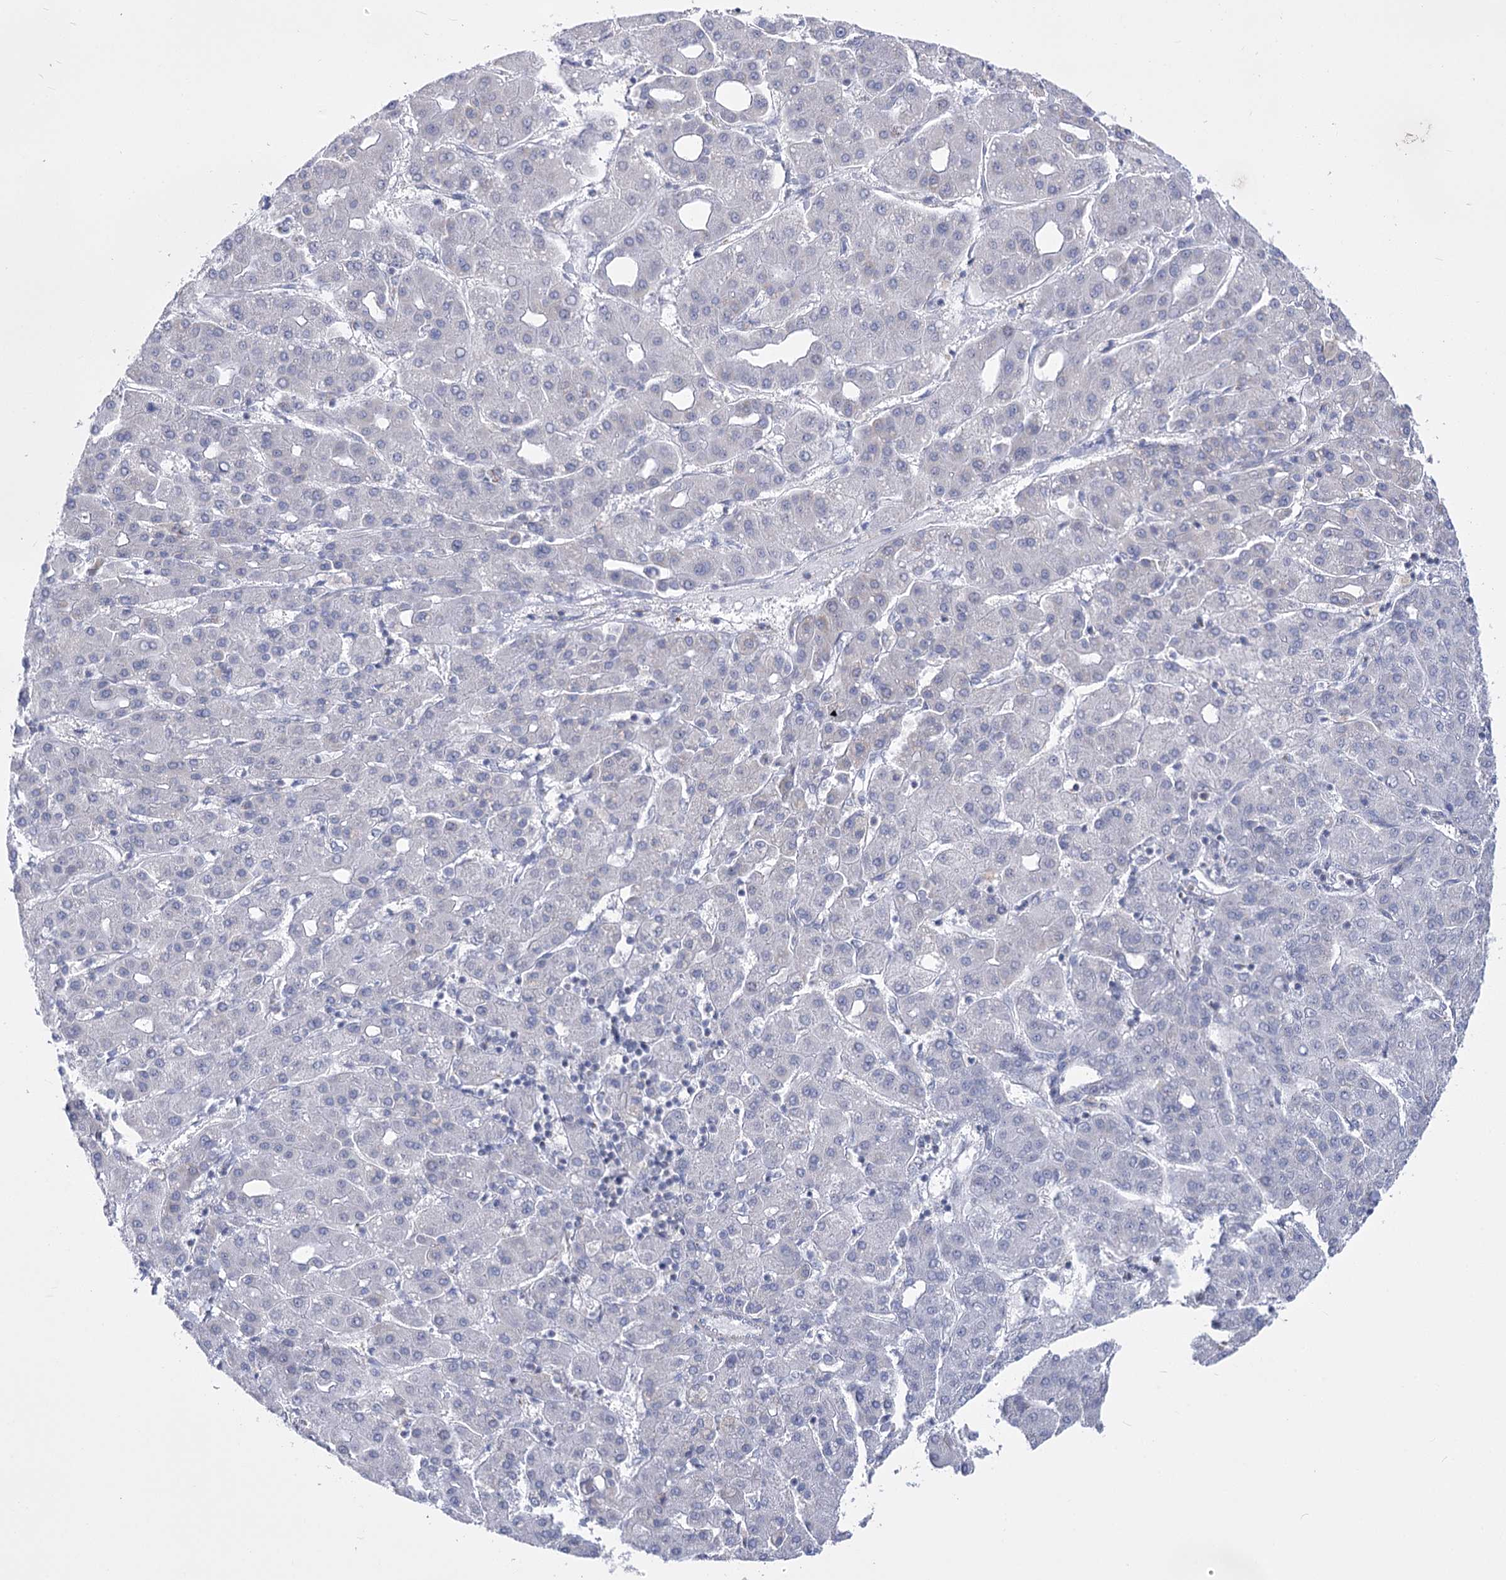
{"staining": {"intensity": "negative", "quantity": "none", "location": "none"}, "tissue": "liver cancer", "cell_type": "Tumor cells", "image_type": "cancer", "snomed": [{"axis": "morphology", "description": "Carcinoma, Hepatocellular, NOS"}, {"axis": "topography", "description": "Liver"}], "caption": "Tumor cells are negative for brown protein staining in liver cancer (hepatocellular carcinoma).", "gene": "PDHB", "patient": {"sex": "male", "age": 65}}